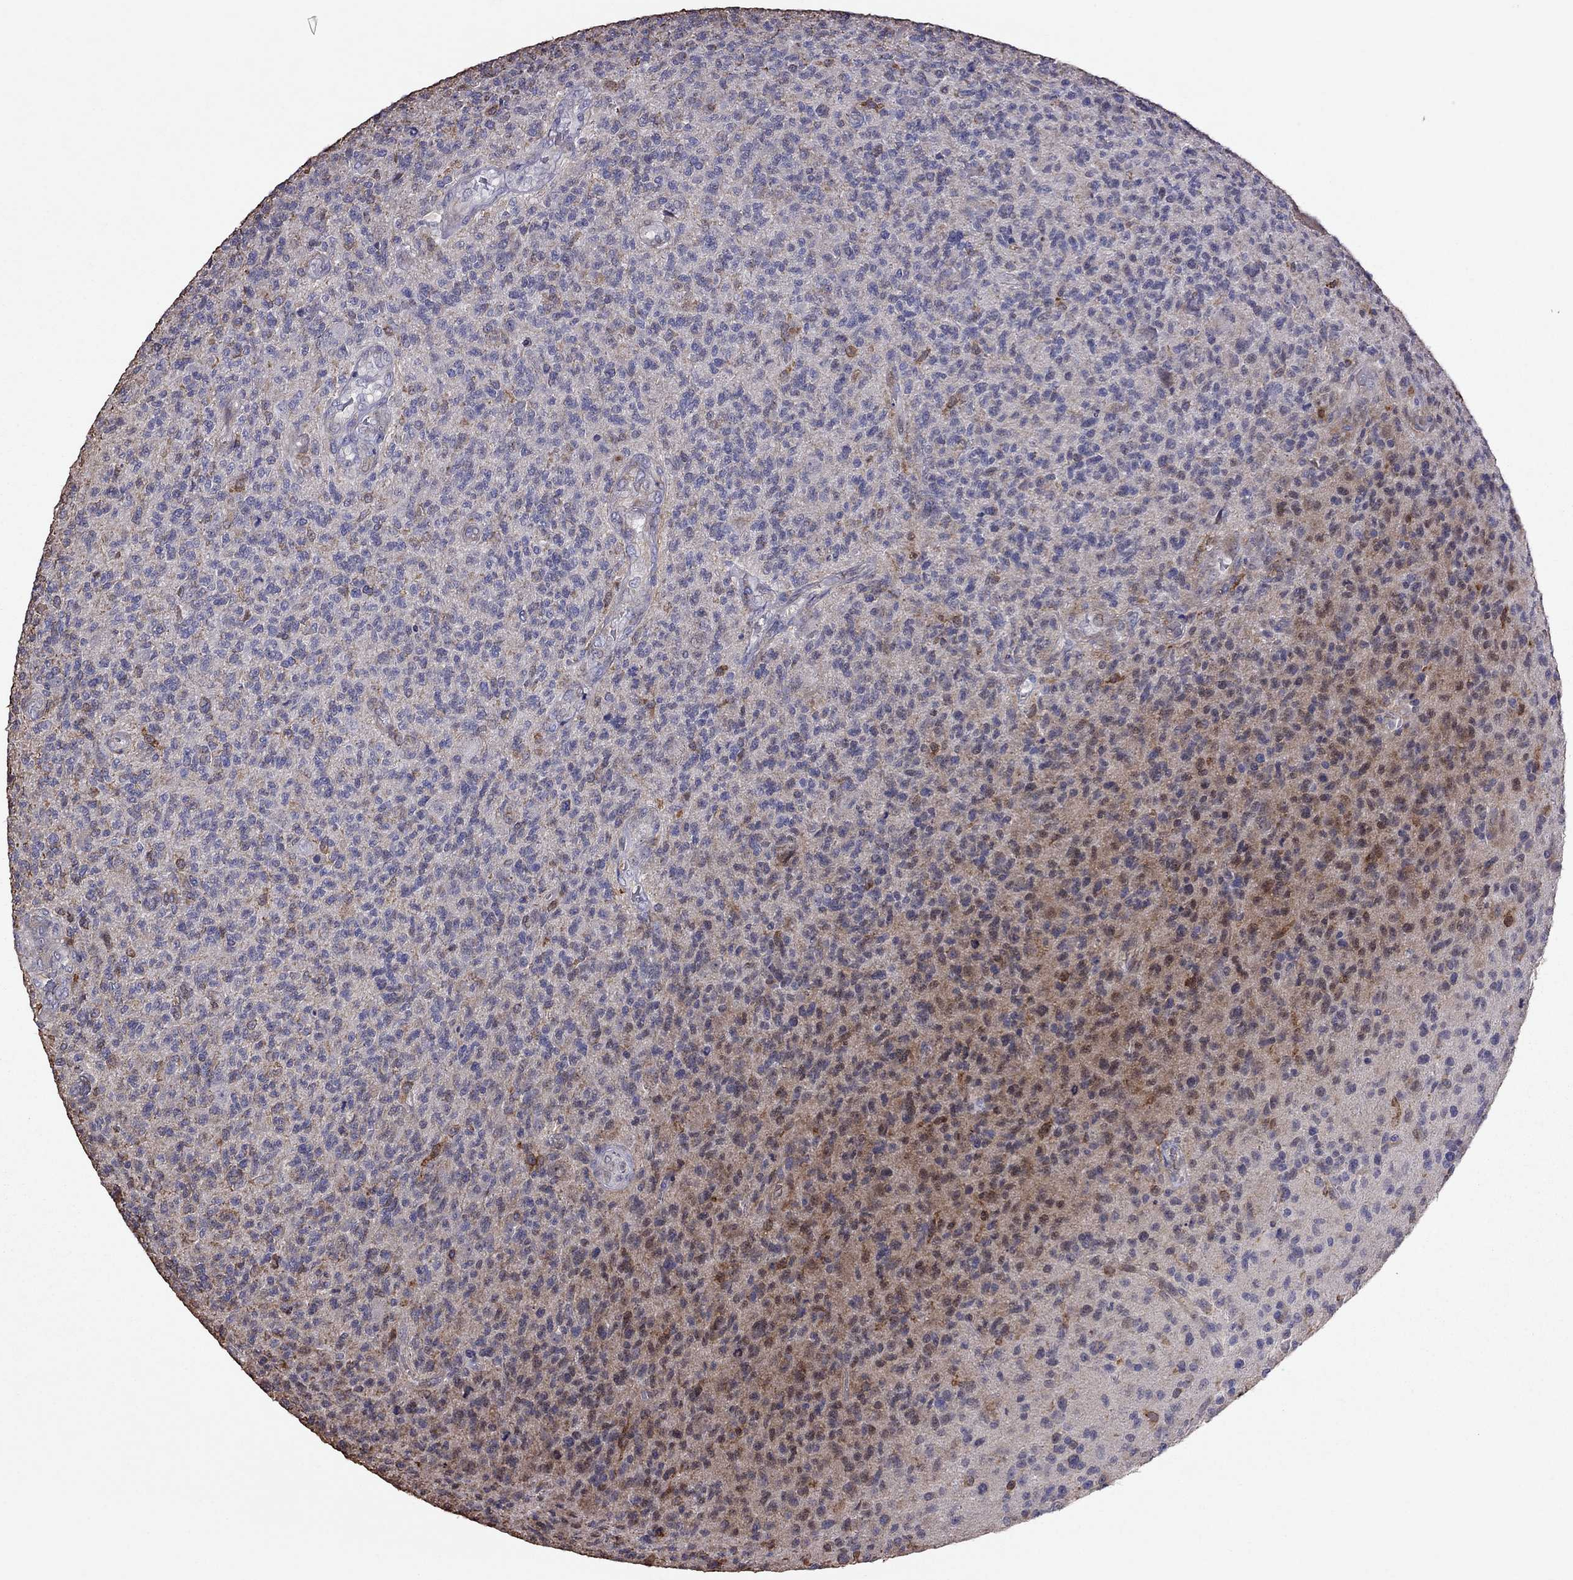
{"staining": {"intensity": "negative", "quantity": "none", "location": "none"}, "tissue": "glioma", "cell_type": "Tumor cells", "image_type": "cancer", "snomed": [{"axis": "morphology", "description": "Glioma, malignant, High grade"}, {"axis": "topography", "description": "Brain"}], "caption": "This histopathology image is of glioma stained with IHC to label a protein in brown with the nuclei are counter-stained blue. There is no positivity in tumor cells.", "gene": "ADAM28", "patient": {"sex": "male", "age": 56}}